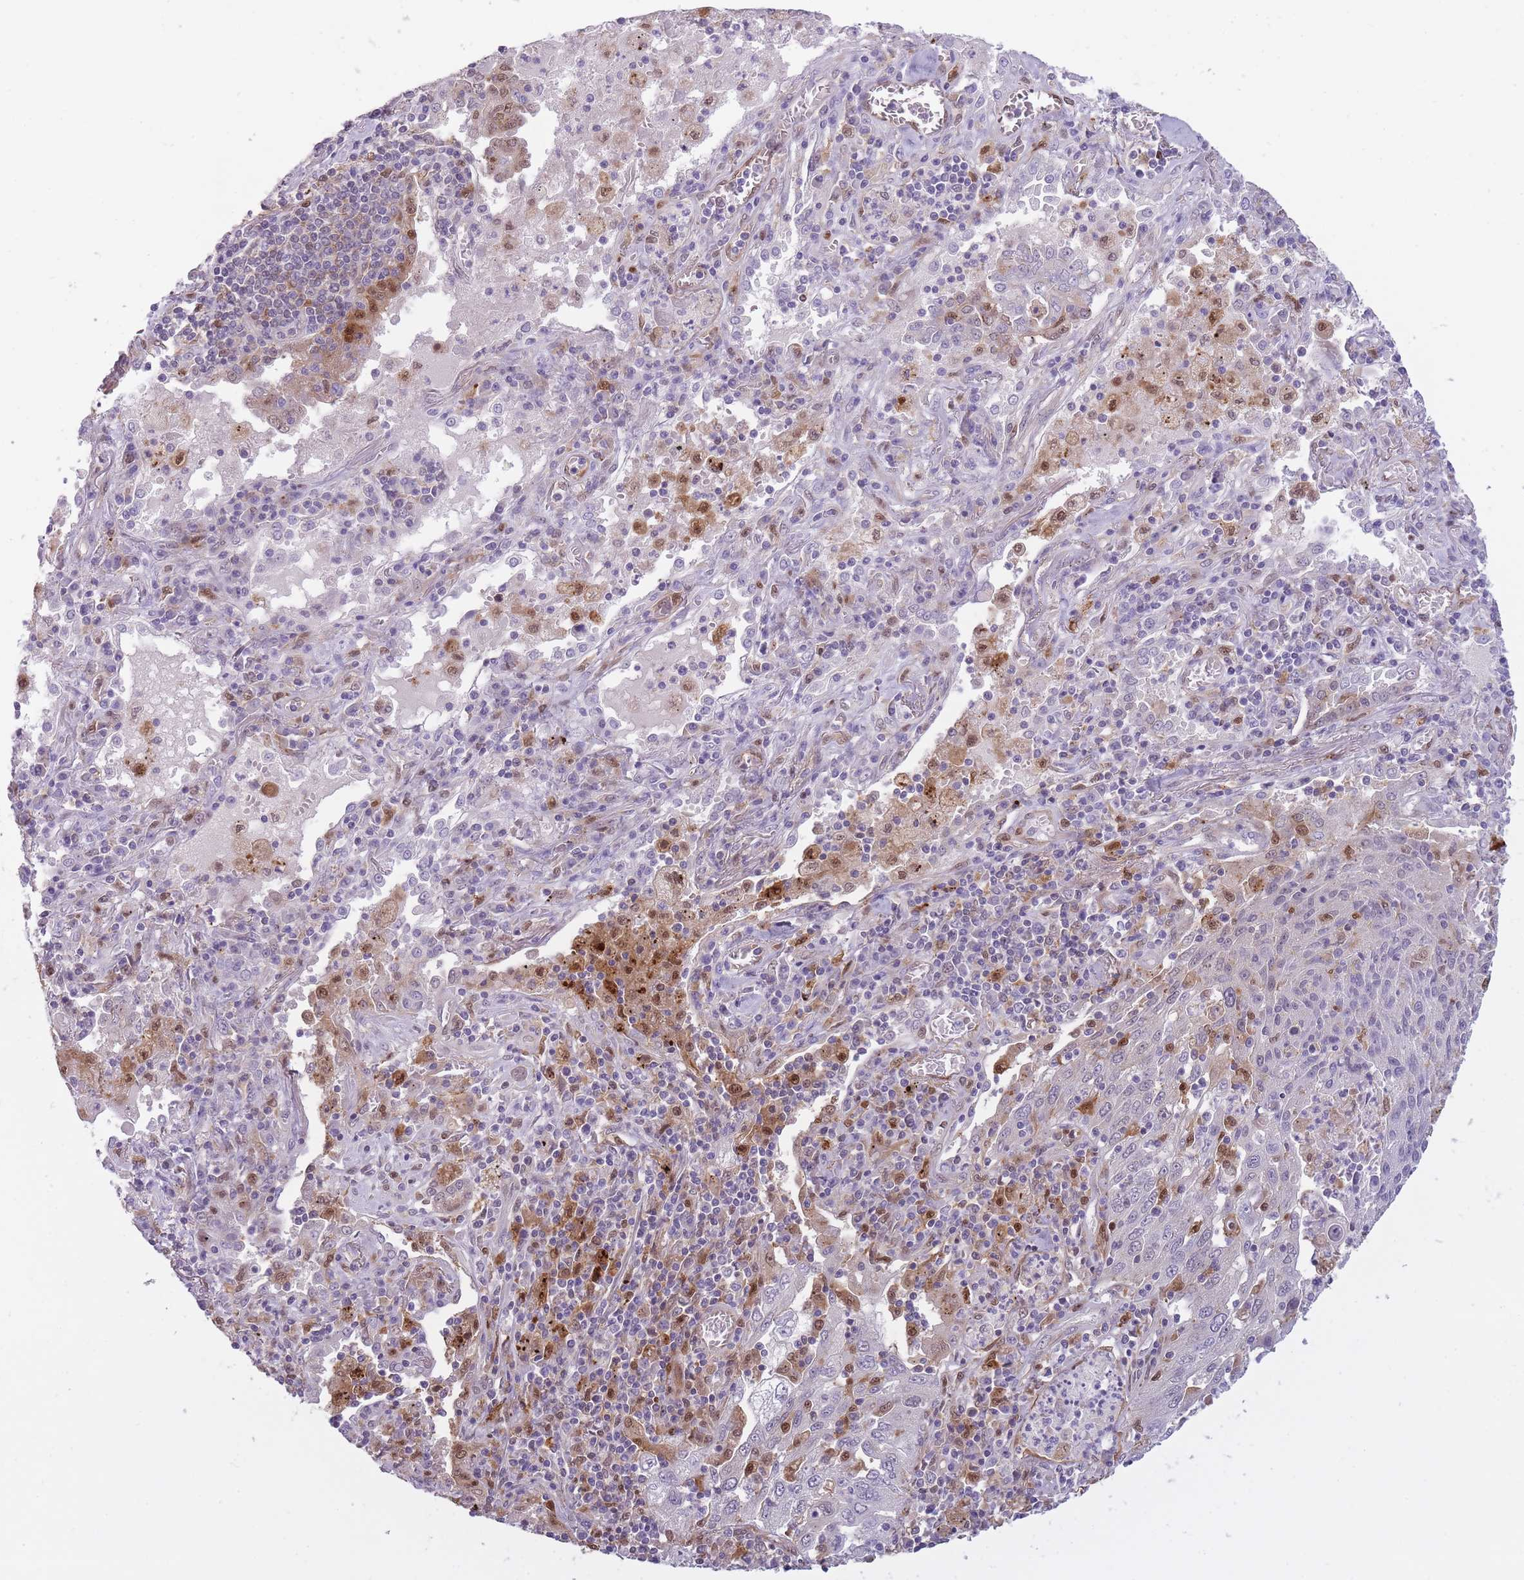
{"staining": {"intensity": "negative", "quantity": "none", "location": "none"}, "tissue": "lung cancer", "cell_type": "Tumor cells", "image_type": "cancer", "snomed": [{"axis": "morphology", "description": "Squamous cell carcinoma, NOS"}, {"axis": "topography", "description": "Lung"}], "caption": "Tumor cells are negative for brown protein staining in squamous cell carcinoma (lung).", "gene": "LGALS9", "patient": {"sex": "female", "age": 66}}